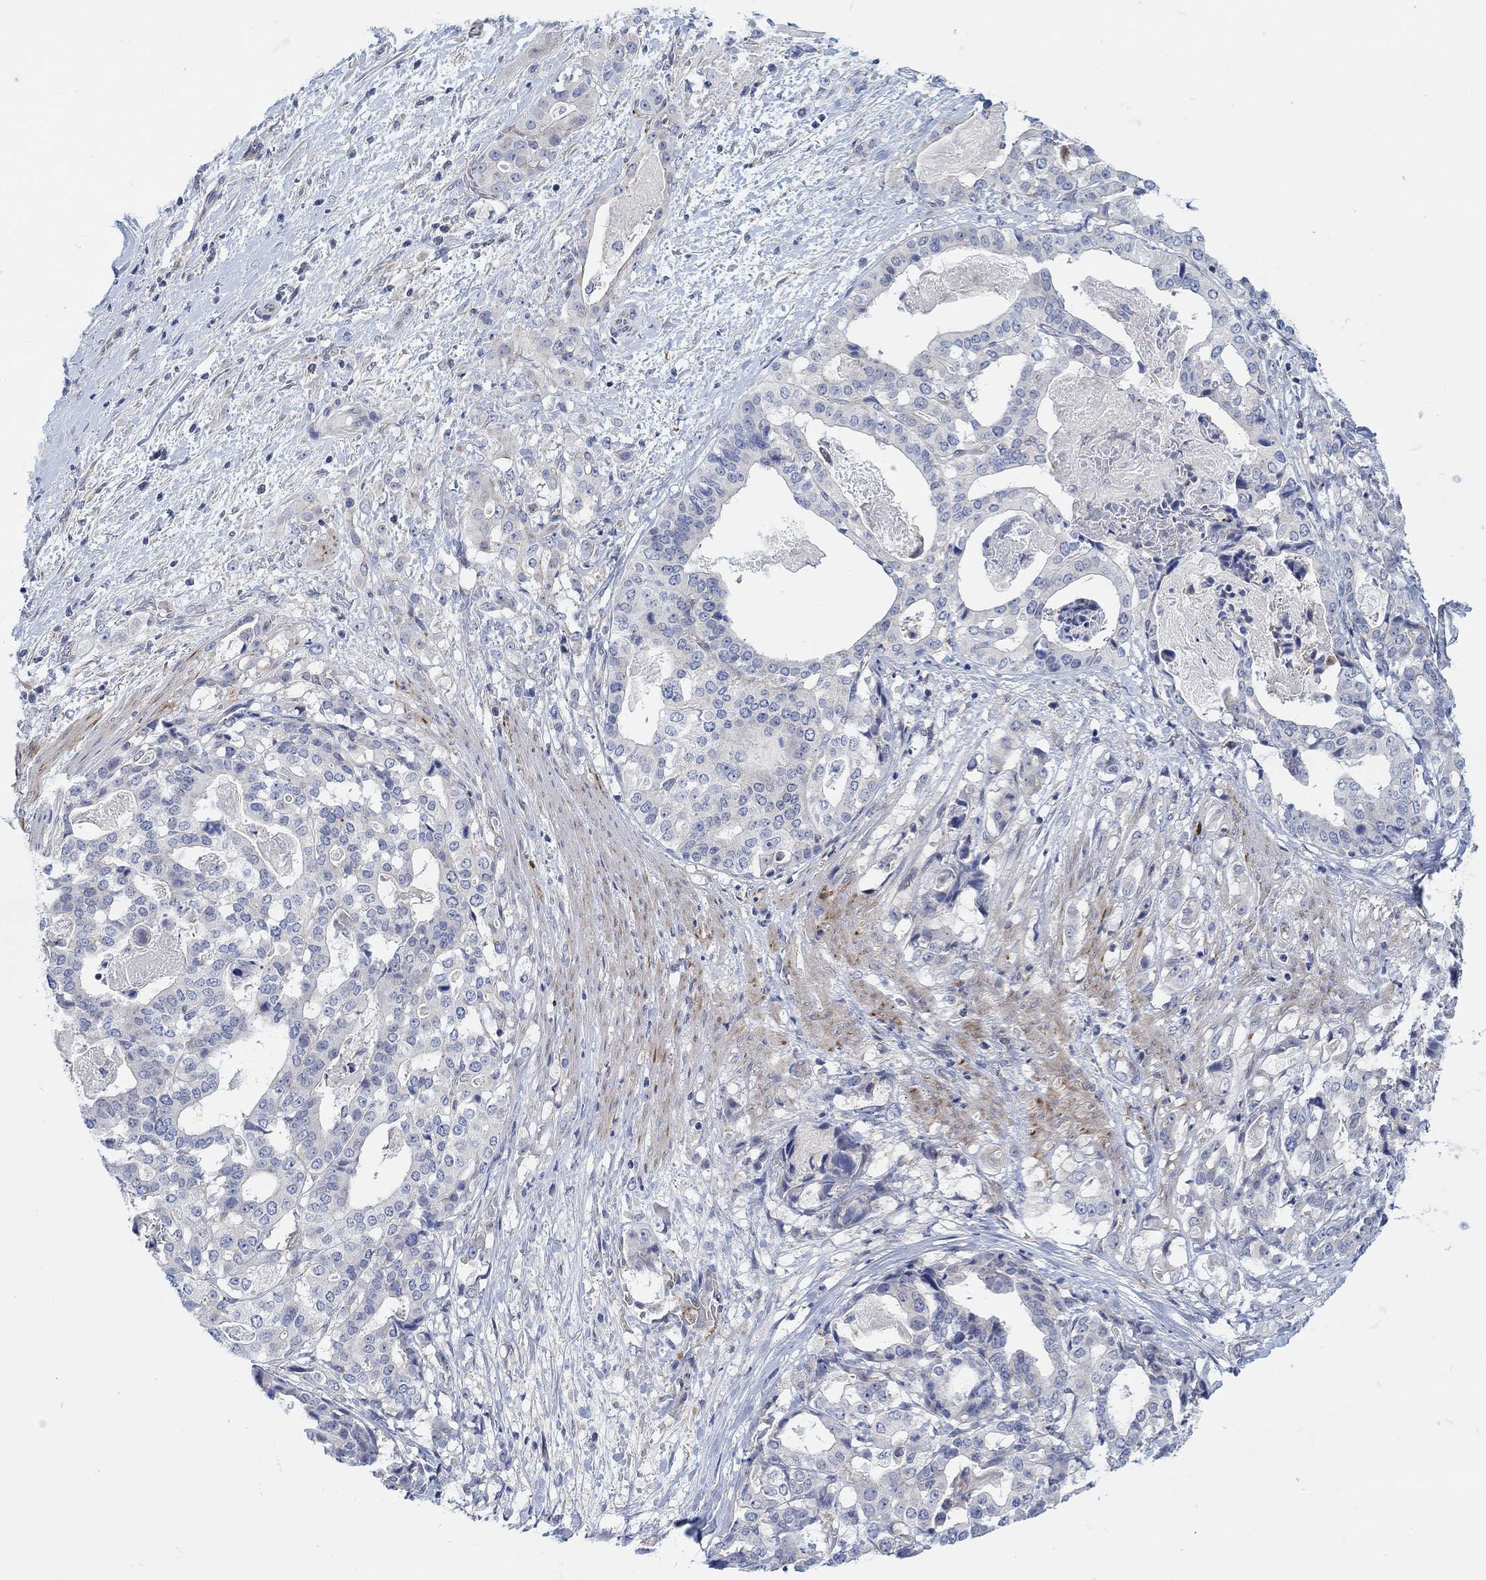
{"staining": {"intensity": "negative", "quantity": "none", "location": "none"}, "tissue": "stomach cancer", "cell_type": "Tumor cells", "image_type": "cancer", "snomed": [{"axis": "morphology", "description": "Adenocarcinoma, NOS"}, {"axis": "topography", "description": "Stomach"}], "caption": "A histopathology image of stomach cancer stained for a protein displays no brown staining in tumor cells. (Immunohistochemistry (ihc), brightfield microscopy, high magnification).", "gene": "PMFBP1", "patient": {"sex": "male", "age": 48}}